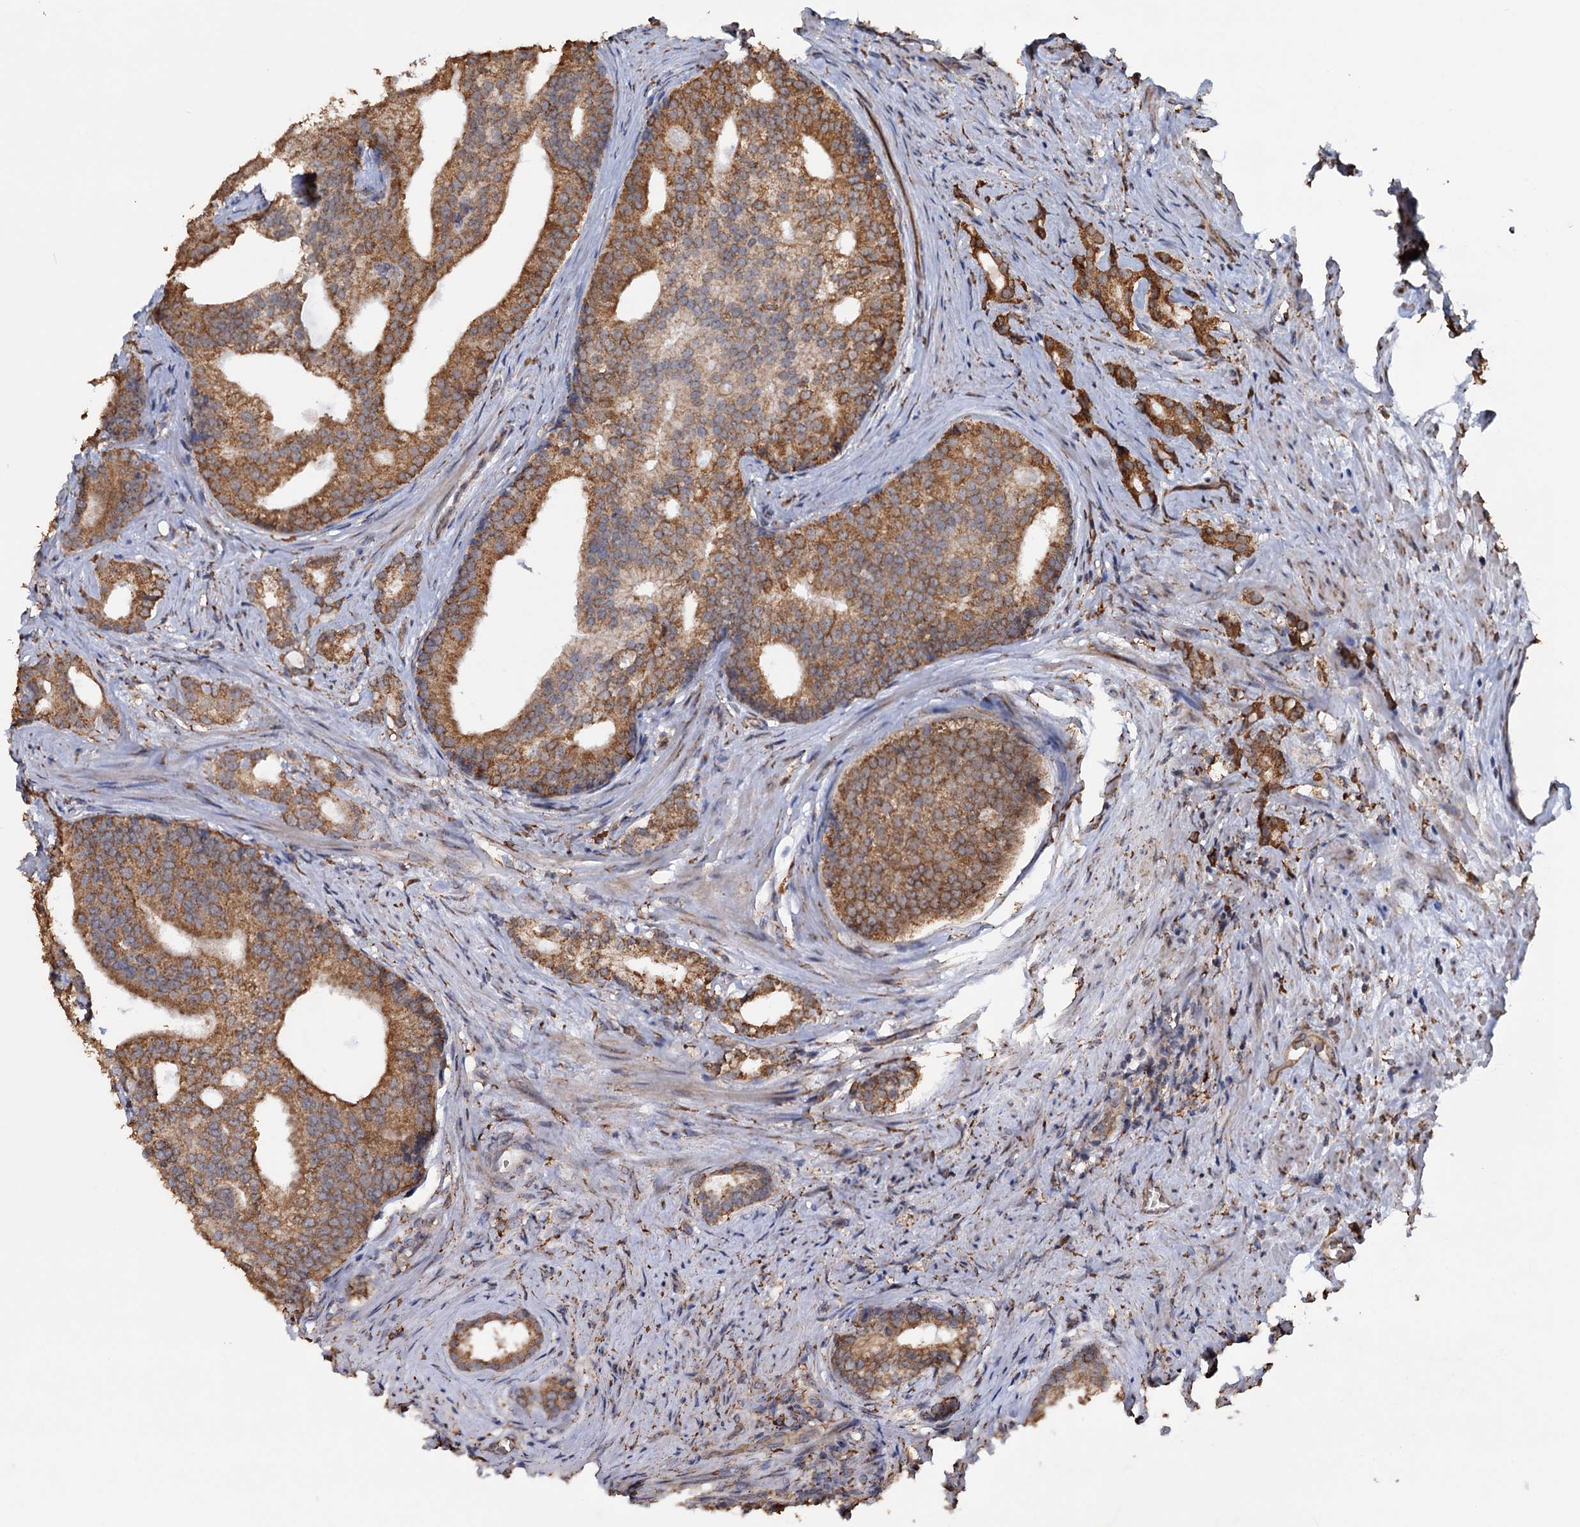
{"staining": {"intensity": "moderate", "quantity": ">75%", "location": "cytoplasmic/membranous"}, "tissue": "prostate cancer", "cell_type": "Tumor cells", "image_type": "cancer", "snomed": [{"axis": "morphology", "description": "Adenocarcinoma, Low grade"}, {"axis": "topography", "description": "Prostate"}], "caption": "A histopathology image of adenocarcinoma (low-grade) (prostate) stained for a protein demonstrates moderate cytoplasmic/membranous brown staining in tumor cells.", "gene": "TBC1D12", "patient": {"sex": "male", "age": 71}}